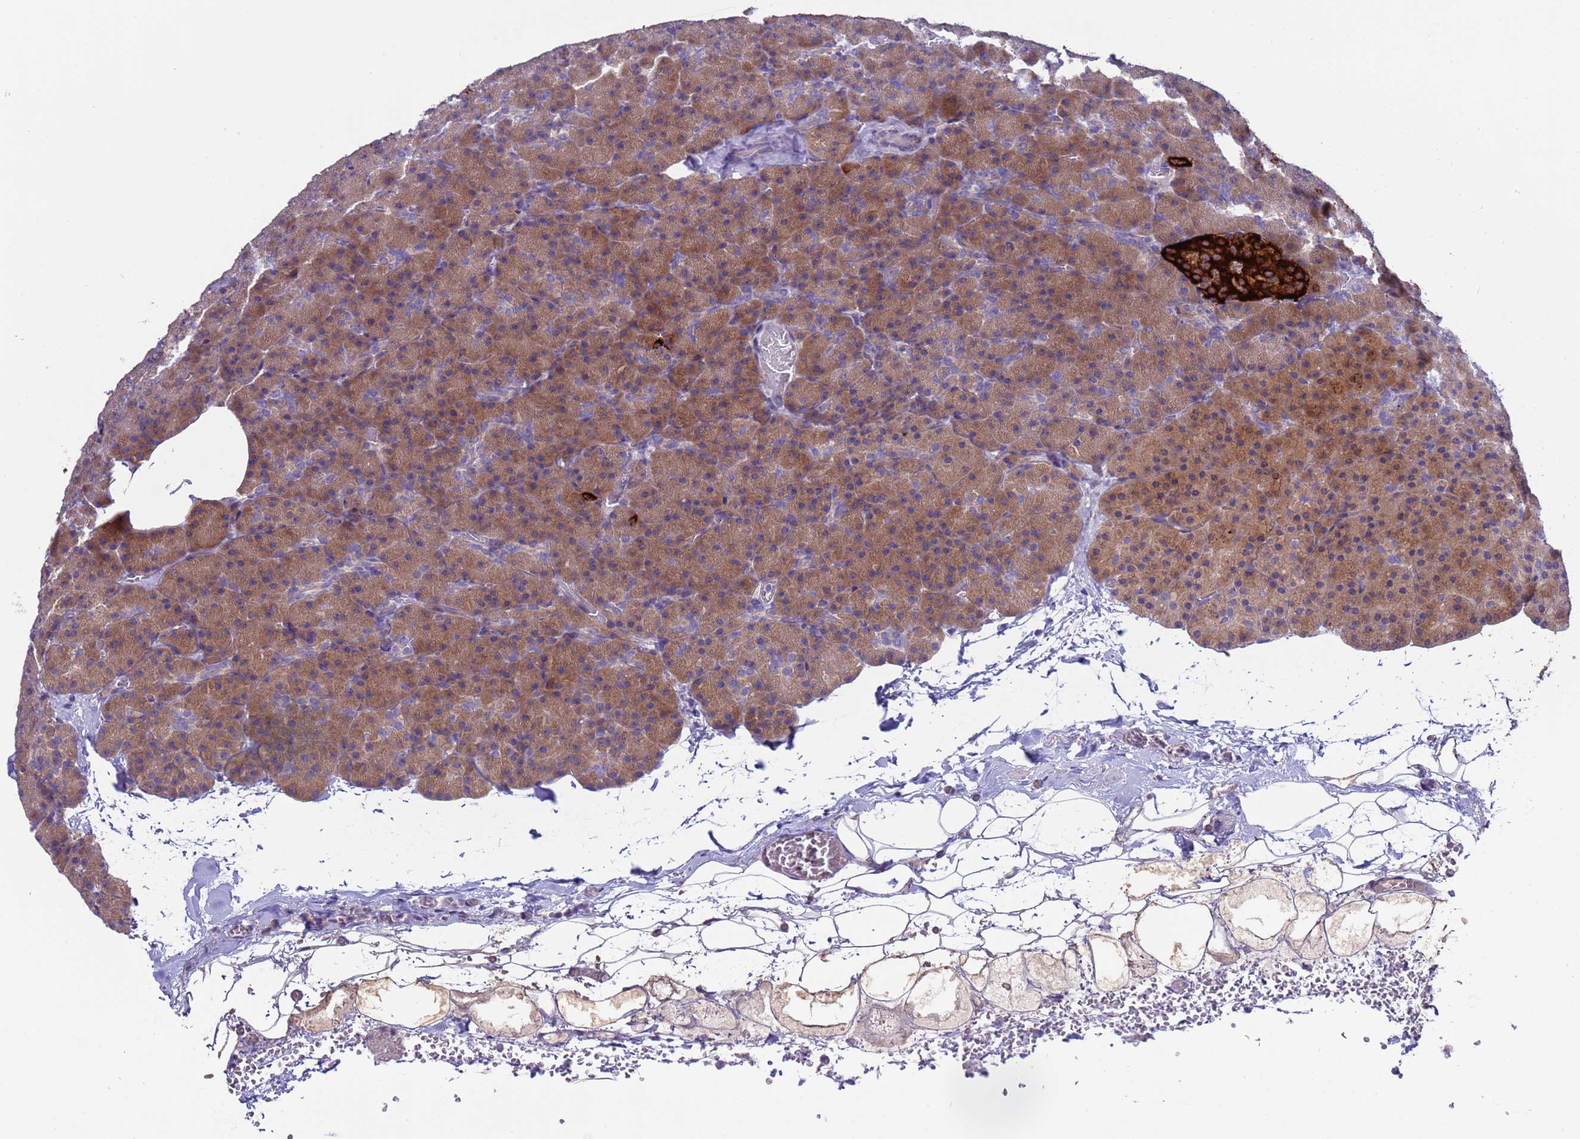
{"staining": {"intensity": "moderate", "quantity": ">75%", "location": "cytoplasmic/membranous"}, "tissue": "pancreas", "cell_type": "Exocrine glandular cells", "image_type": "normal", "snomed": [{"axis": "morphology", "description": "Normal tissue, NOS"}, {"axis": "morphology", "description": "Carcinoid, malignant, NOS"}, {"axis": "topography", "description": "Pancreas"}], "caption": "Unremarkable pancreas was stained to show a protein in brown. There is medium levels of moderate cytoplasmic/membranous staining in approximately >75% of exocrine glandular cells.", "gene": "ZNF248", "patient": {"sex": "female", "age": 35}}